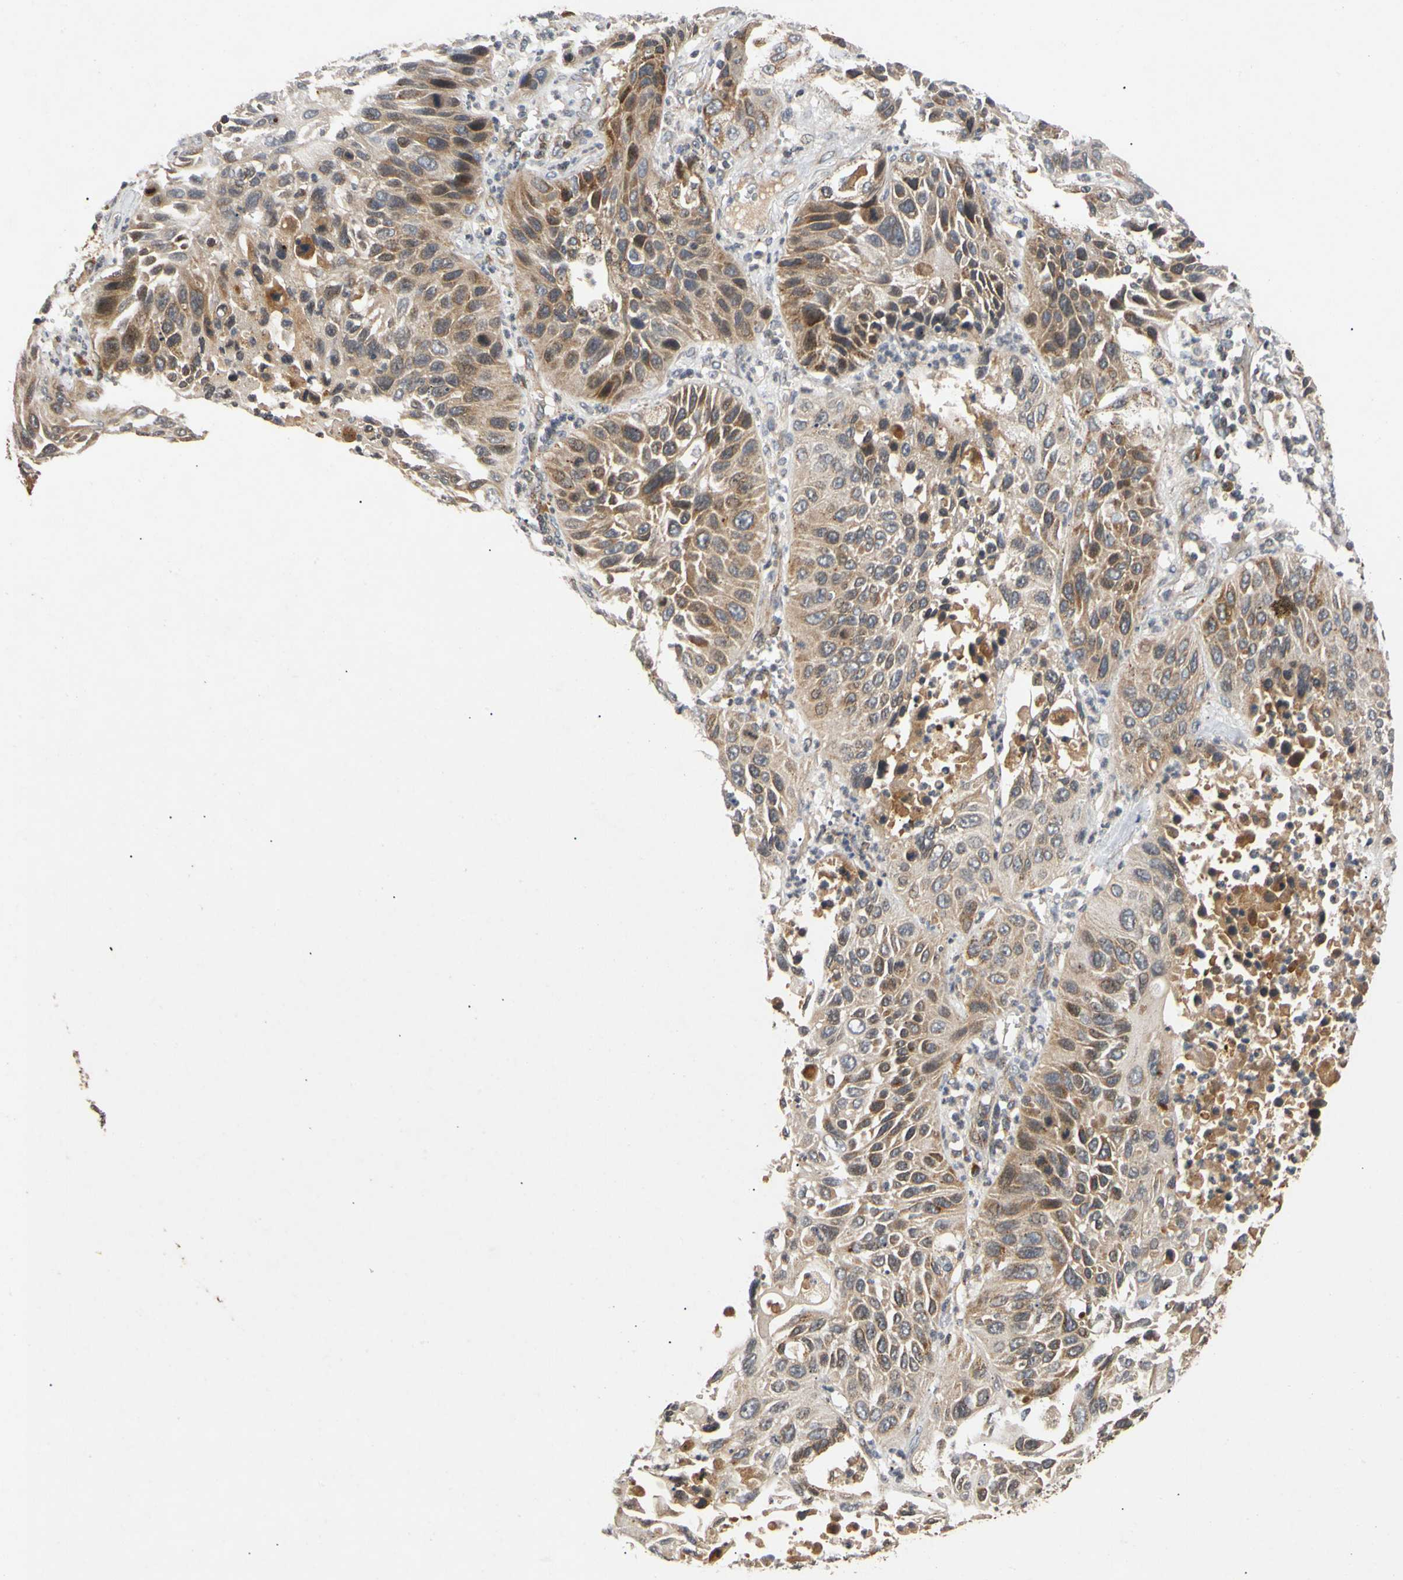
{"staining": {"intensity": "moderate", "quantity": ">75%", "location": "cytoplasmic/membranous"}, "tissue": "lung cancer", "cell_type": "Tumor cells", "image_type": "cancer", "snomed": [{"axis": "morphology", "description": "Squamous cell carcinoma, NOS"}, {"axis": "topography", "description": "Lung"}], "caption": "An immunohistochemistry (IHC) histopathology image of tumor tissue is shown. Protein staining in brown shows moderate cytoplasmic/membranous positivity in lung cancer within tumor cells. The protein of interest is shown in brown color, while the nuclei are stained blue.", "gene": "MRPS22", "patient": {"sex": "female", "age": 76}}